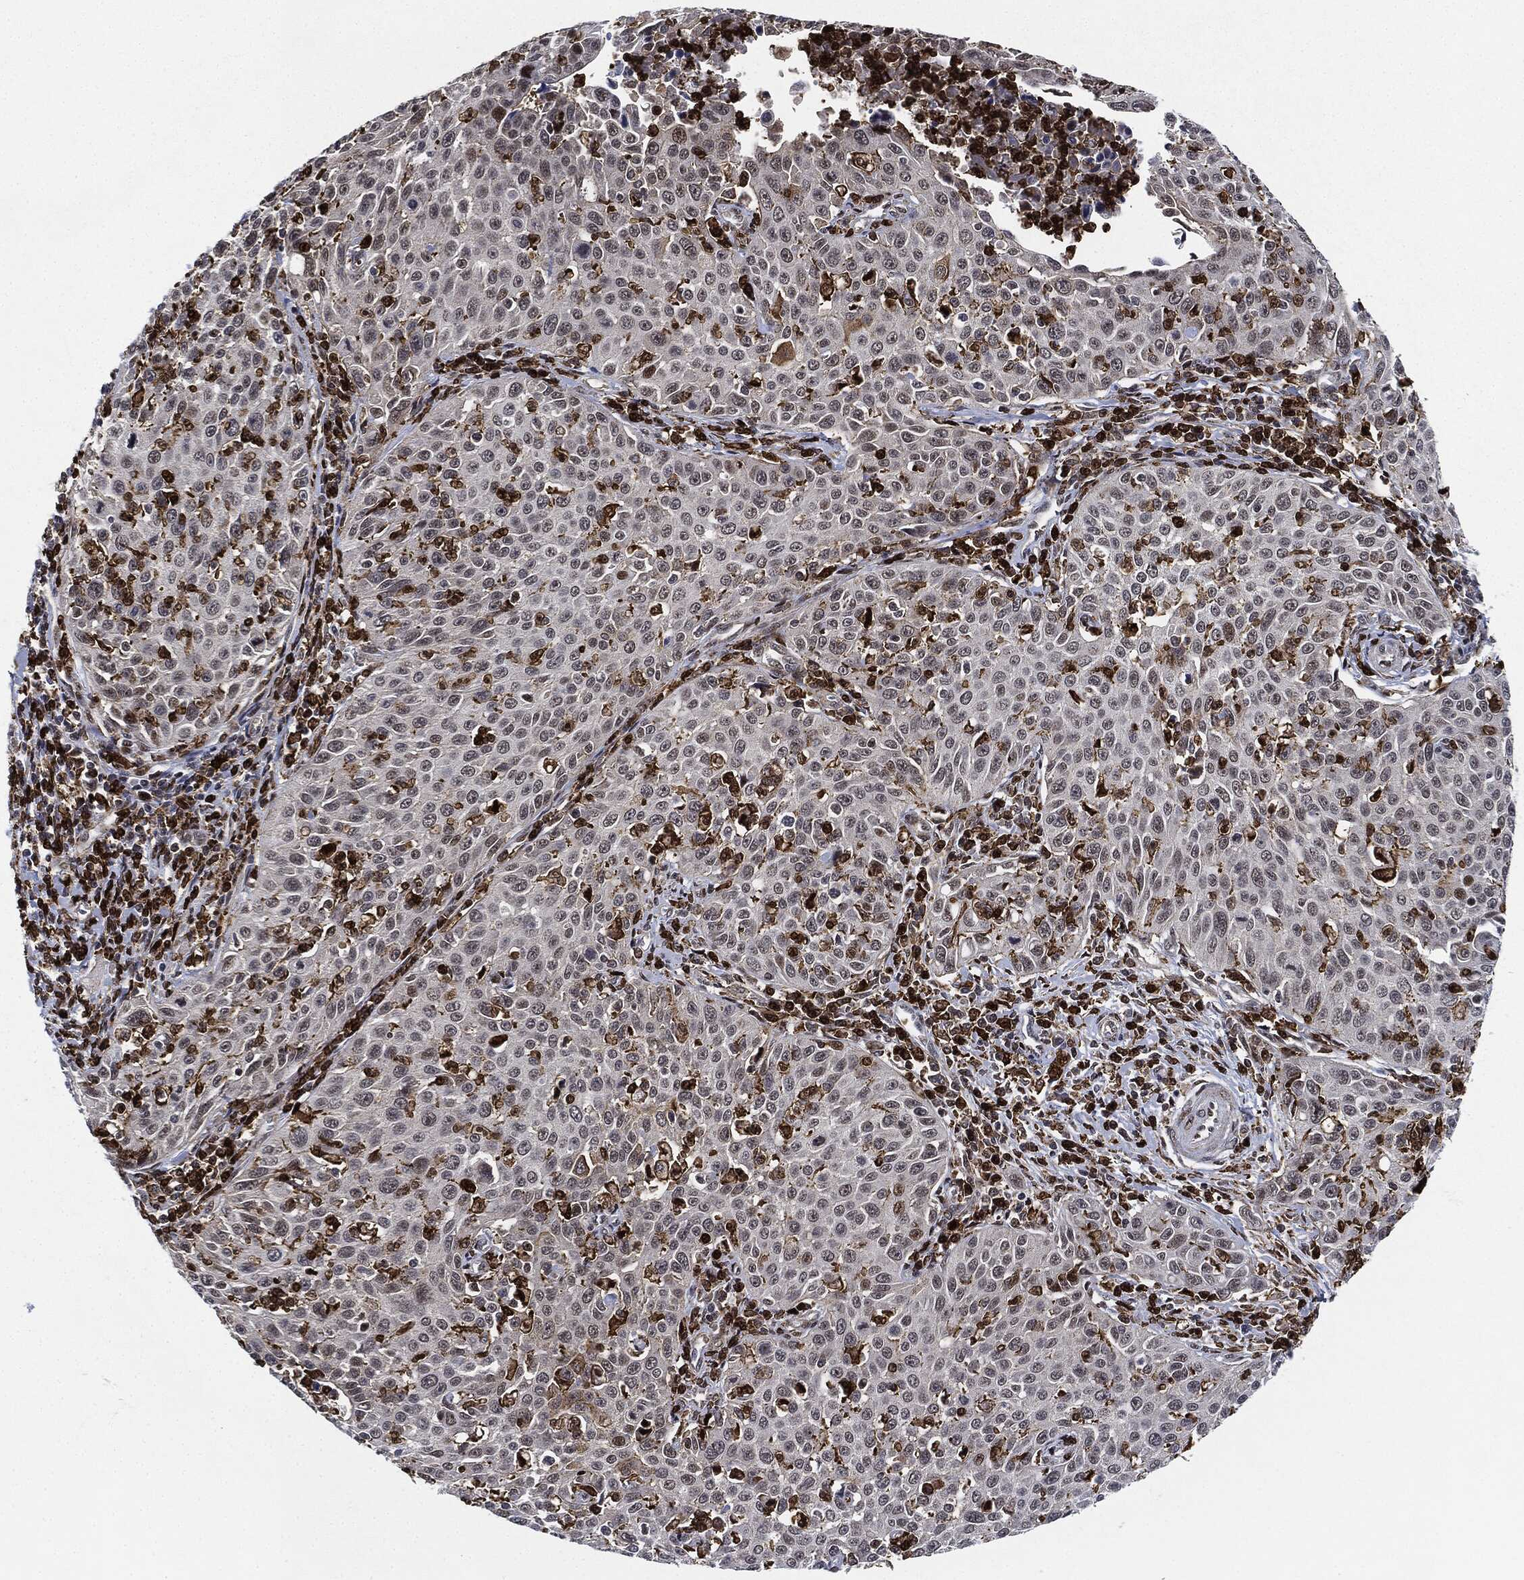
{"staining": {"intensity": "negative", "quantity": "none", "location": "none"}, "tissue": "cervical cancer", "cell_type": "Tumor cells", "image_type": "cancer", "snomed": [{"axis": "morphology", "description": "Squamous cell carcinoma, NOS"}, {"axis": "topography", "description": "Cervix"}], "caption": "Tumor cells show no significant protein positivity in cervical squamous cell carcinoma.", "gene": "NANOS3", "patient": {"sex": "female", "age": 26}}